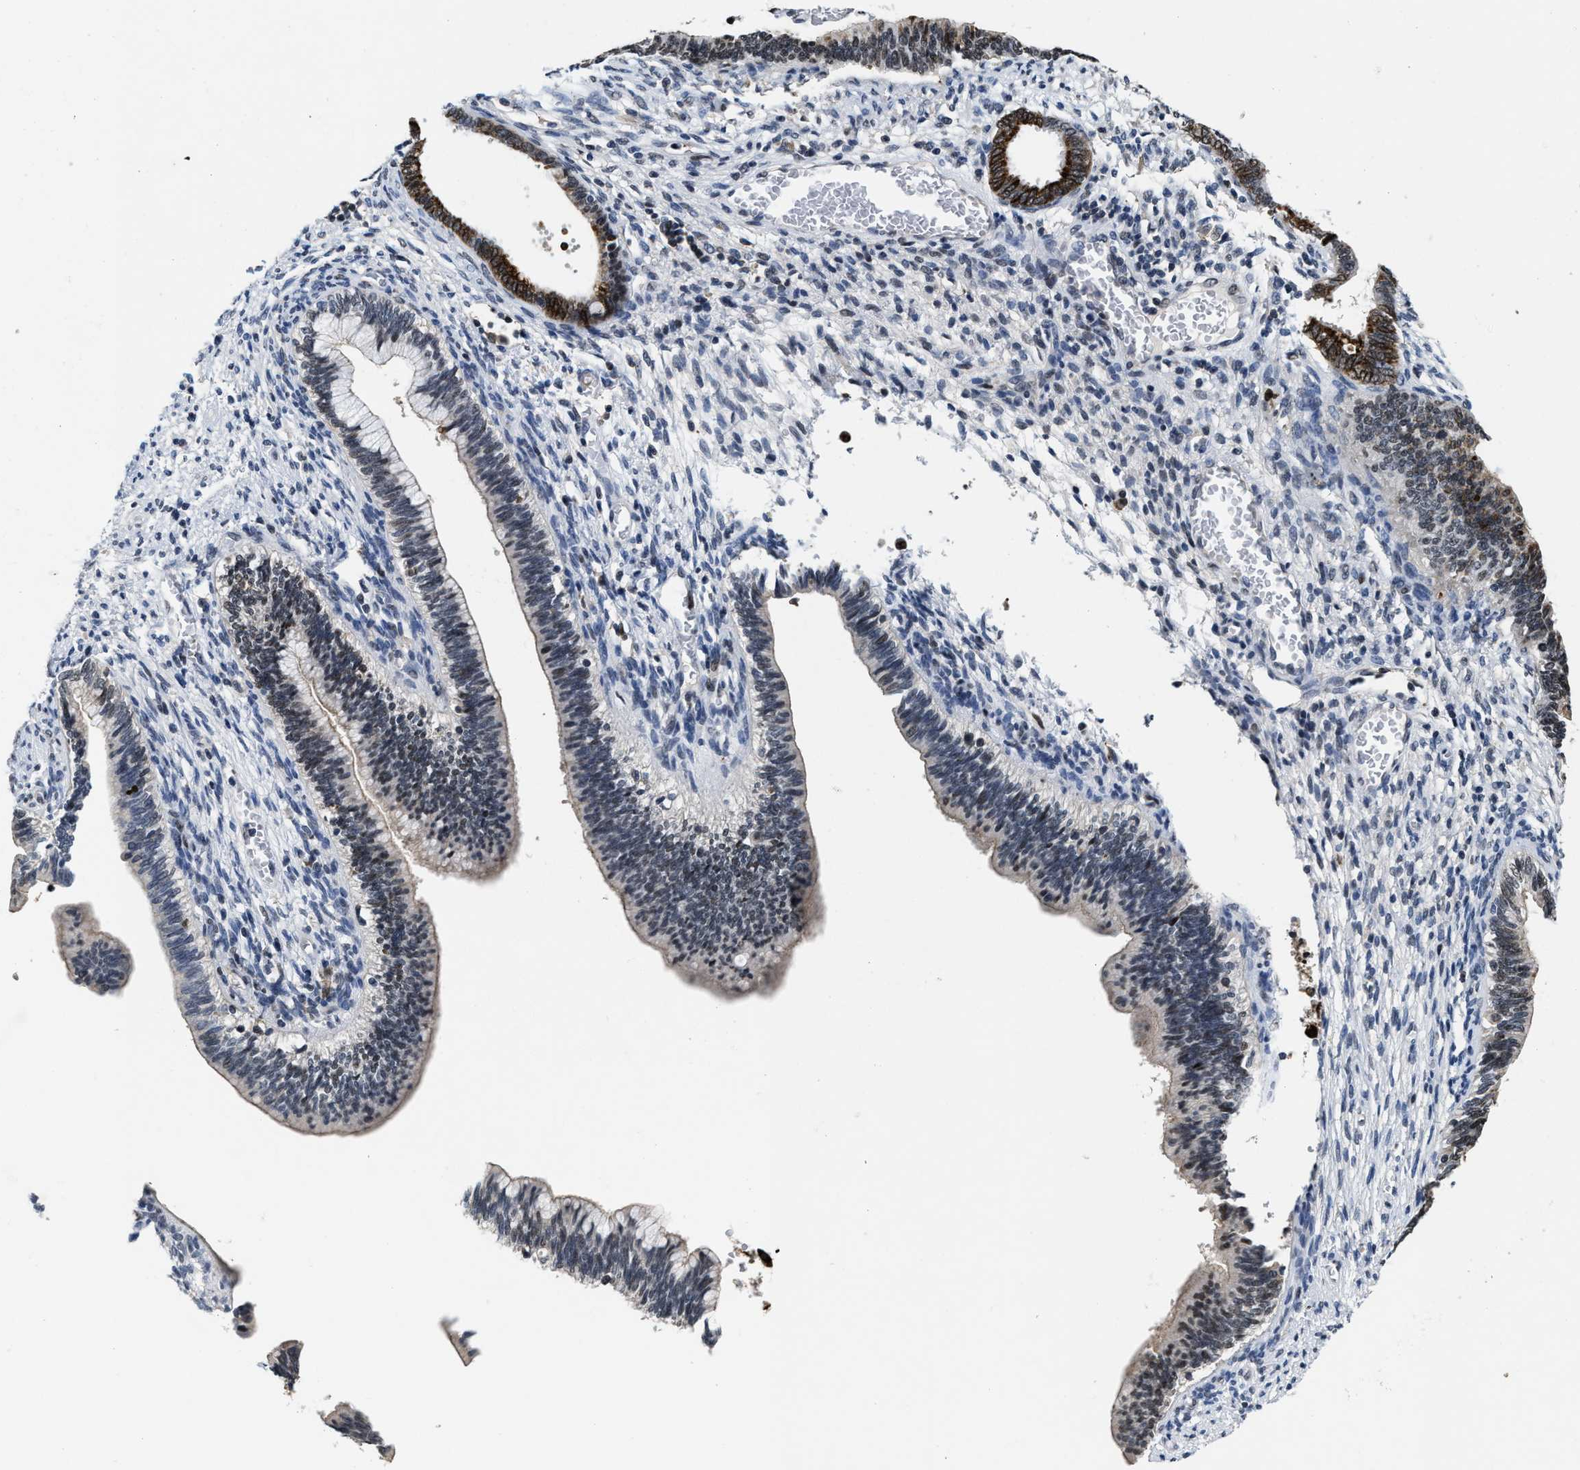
{"staining": {"intensity": "strong", "quantity": "<25%", "location": "cytoplasmic/membranous"}, "tissue": "cervical cancer", "cell_type": "Tumor cells", "image_type": "cancer", "snomed": [{"axis": "morphology", "description": "Adenocarcinoma, NOS"}, {"axis": "topography", "description": "Cervix"}], "caption": "Cervical adenocarcinoma stained with DAB (3,3'-diaminobenzidine) immunohistochemistry (IHC) demonstrates medium levels of strong cytoplasmic/membranous positivity in approximately <25% of tumor cells. (brown staining indicates protein expression, while blue staining denotes nuclei).", "gene": "SUPT16H", "patient": {"sex": "female", "age": 44}}